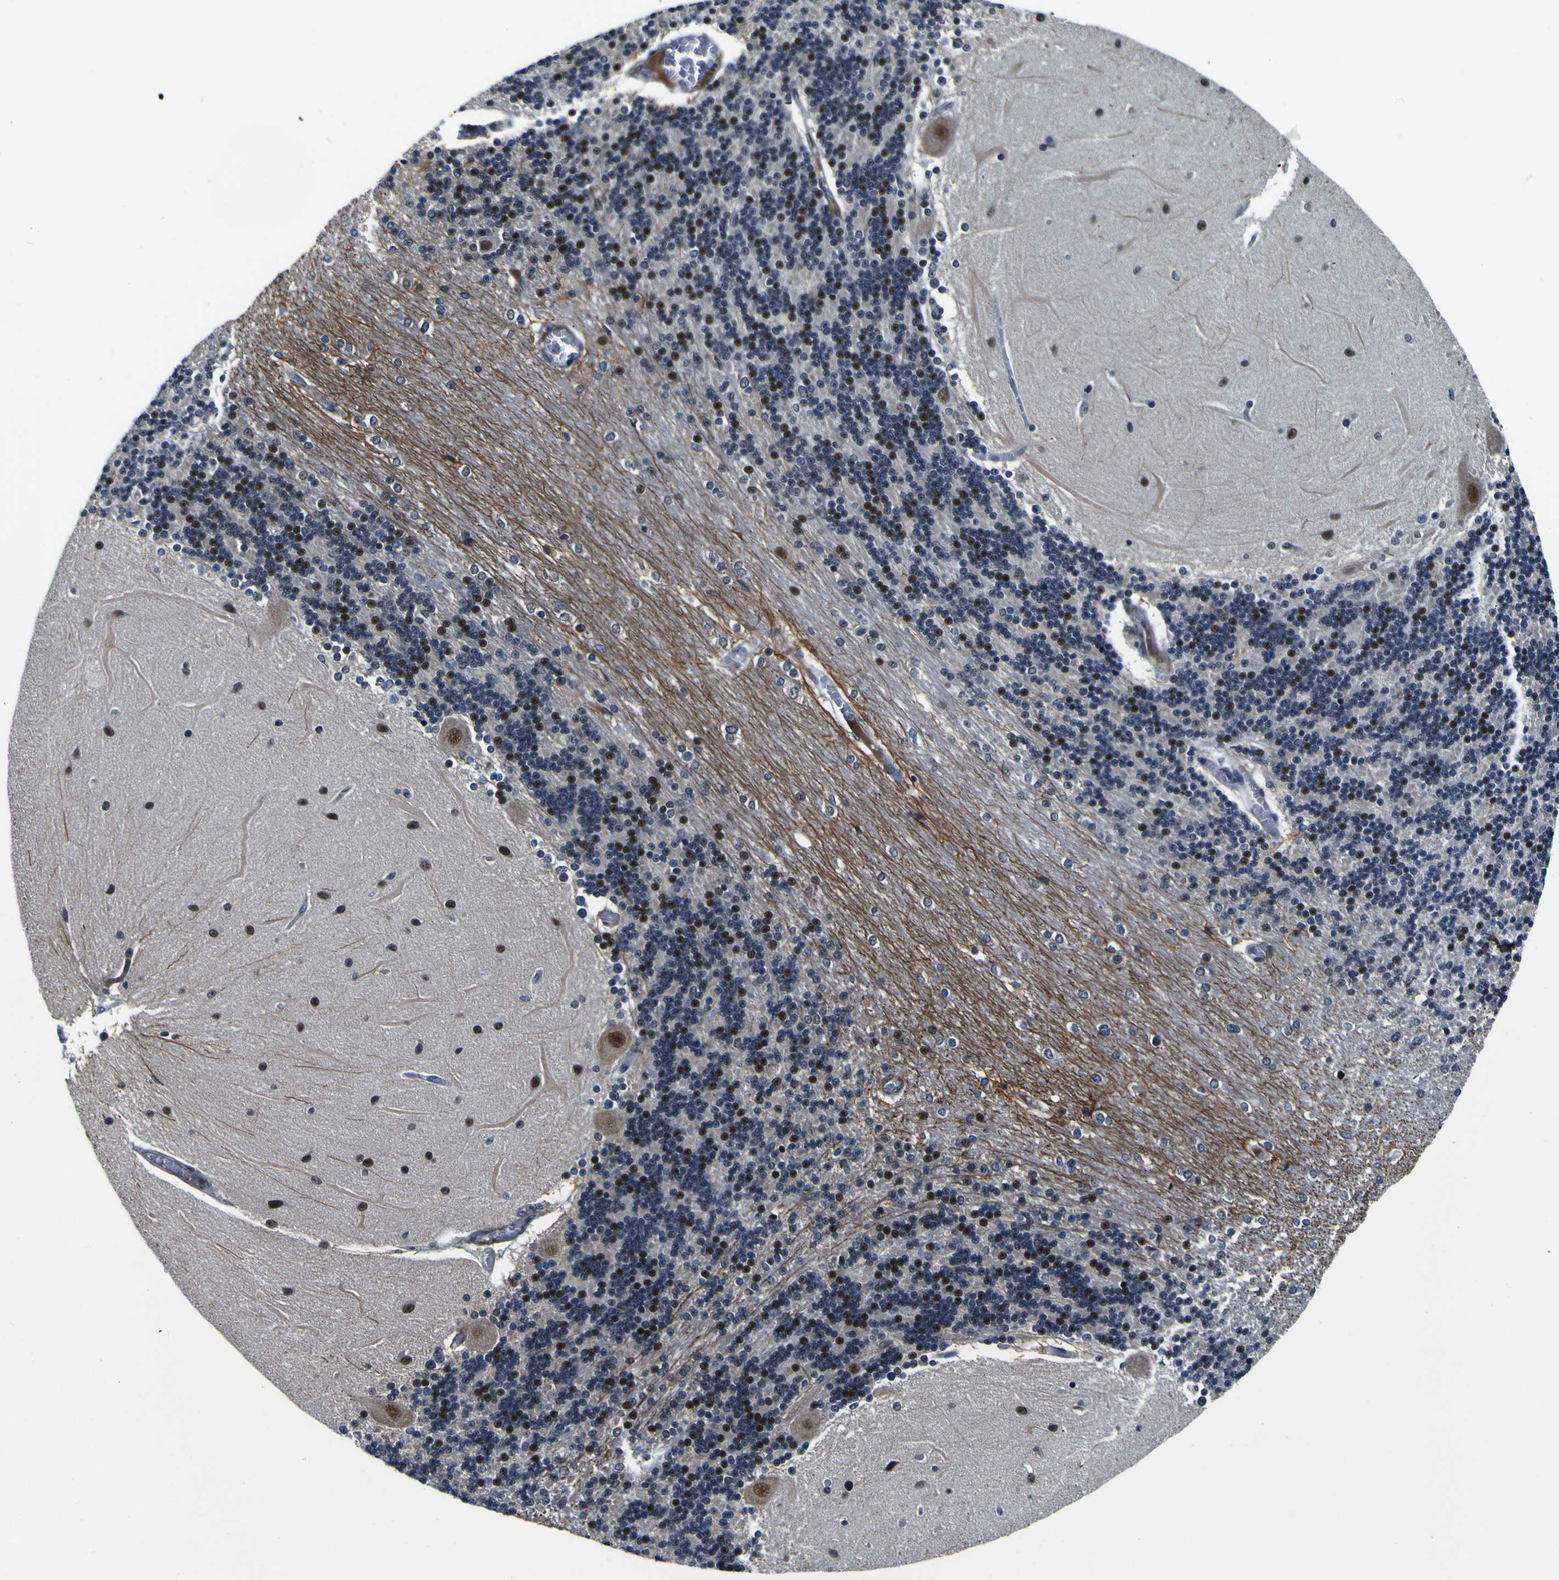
{"staining": {"intensity": "moderate", "quantity": "25%-75%", "location": "nuclear"}, "tissue": "cerebellum", "cell_type": "Cells in granular layer", "image_type": "normal", "snomed": [{"axis": "morphology", "description": "Normal tissue, NOS"}, {"axis": "topography", "description": "Cerebellum"}], "caption": "An immunohistochemistry (IHC) image of normal tissue is shown. Protein staining in brown shows moderate nuclear positivity in cerebellum within cells in granular layer.", "gene": "POSTN", "patient": {"sex": "female", "age": 54}}